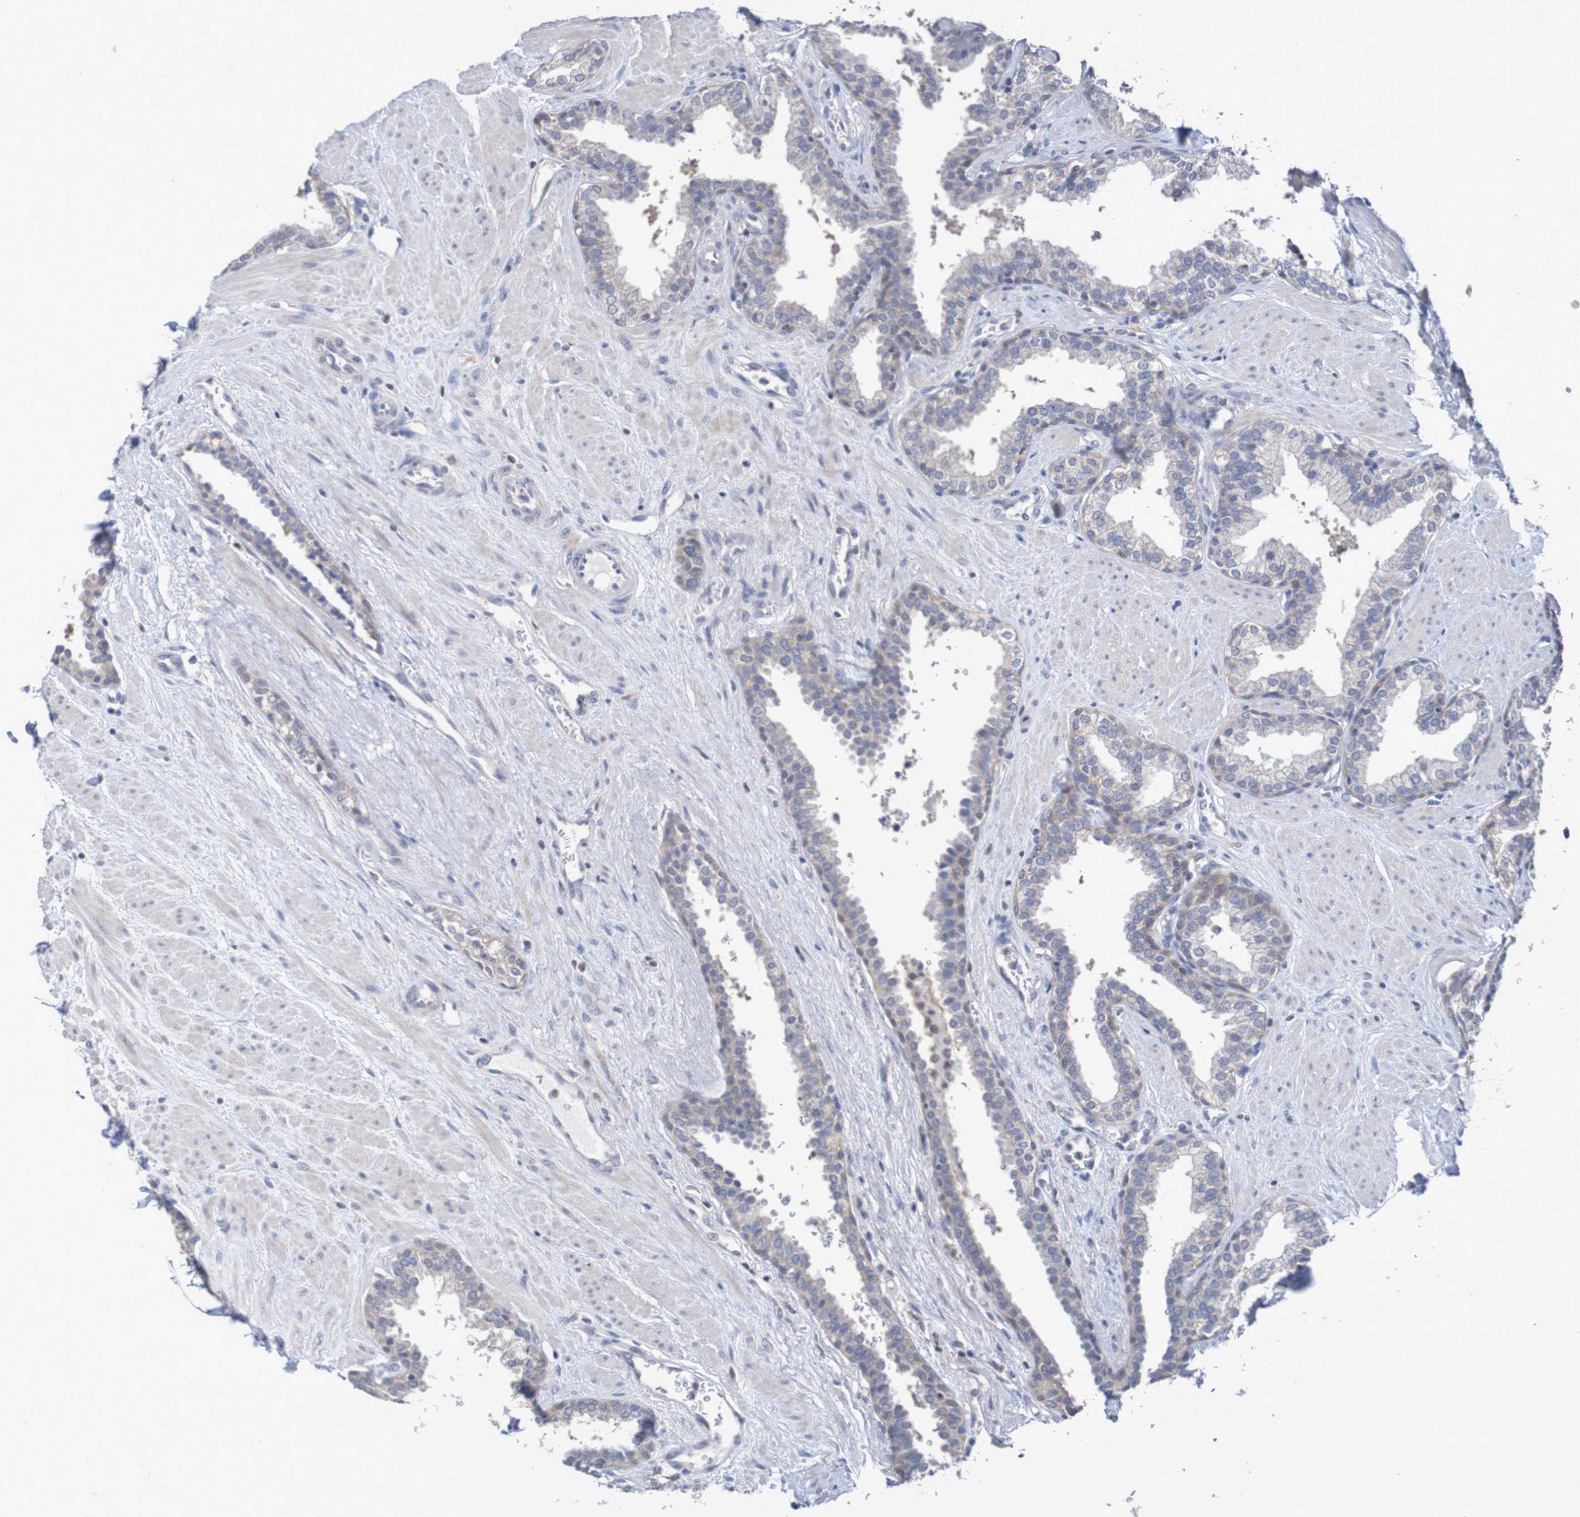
{"staining": {"intensity": "weak", "quantity": "25%-75%", "location": "cytoplasmic/membranous"}, "tissue": "prostate", "cell_type": "Glandular cells", "image_type": "normal", "snomed": [{"axis": "morphology", "description": "Normal tissue, NOS"}, {"axis": "topography", "description": "Prostate"}], "caption": "Immunohistochemical staining of normal human prostate demonstrates low levels of weak cytoplasmic/membranous staining in about 25%-75% of glandular cells. The staining is performed using DAB brown chromogen to label protein expression. The nuclei are counter-stained blue using hematoxylin.", "gene": "C3orf18", "patient": {"sex": "male", "age": 51}}